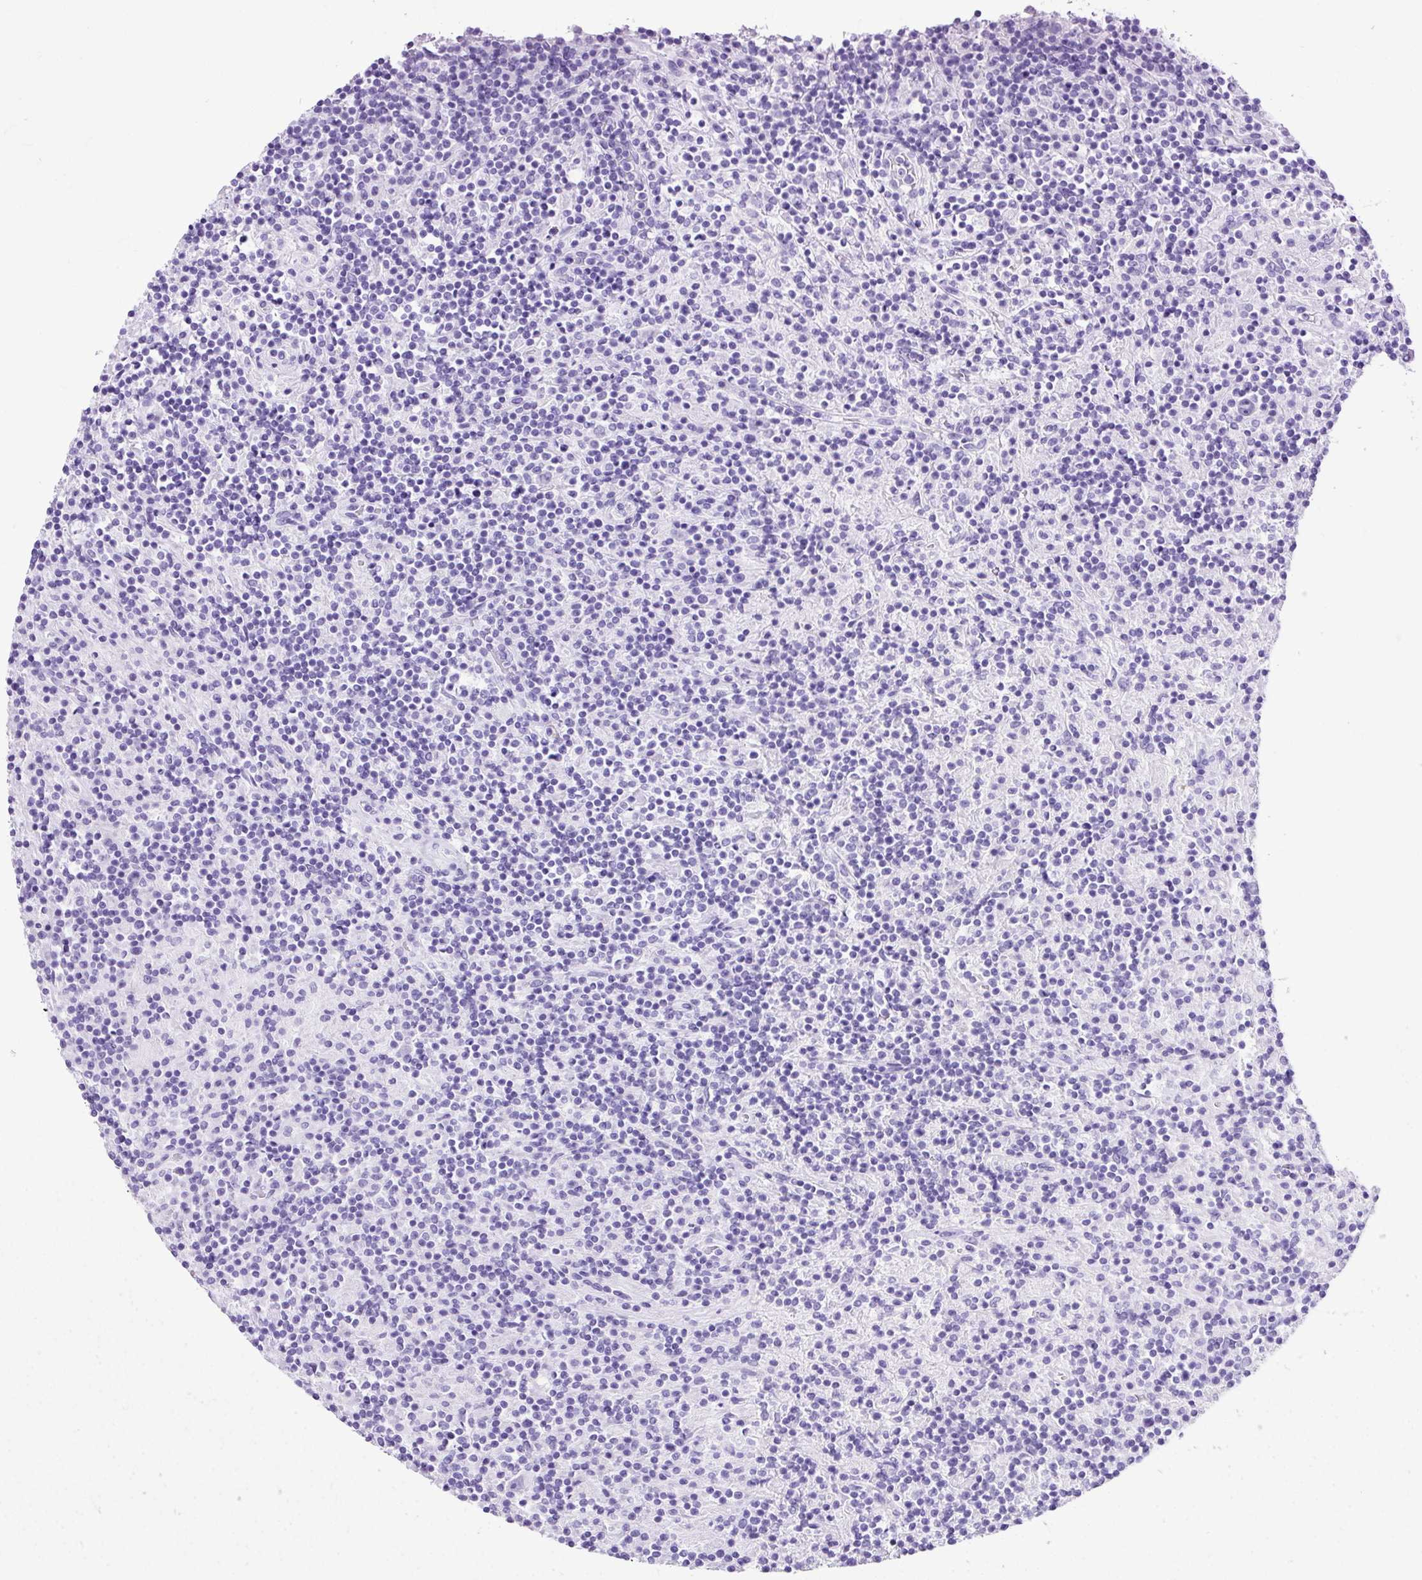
{"staining": {"intensity": "negative", "quantity": "none", "location": "none"}, "tissue": "lymphoma", "cell_type": "Tumor cells", "image_type": "cancer", "snomed": [{"axis": "morphology", "description": "Hodgkin's disease, NOS"}, {"axis": "topography", "description": "Lymph node"}], "caption": "Lymphoma was stained to show a protein in brown. There is no significant staining in tumor cells.", "gene": "PDIA2", "patient": {"sex": "male", "age": 70}}